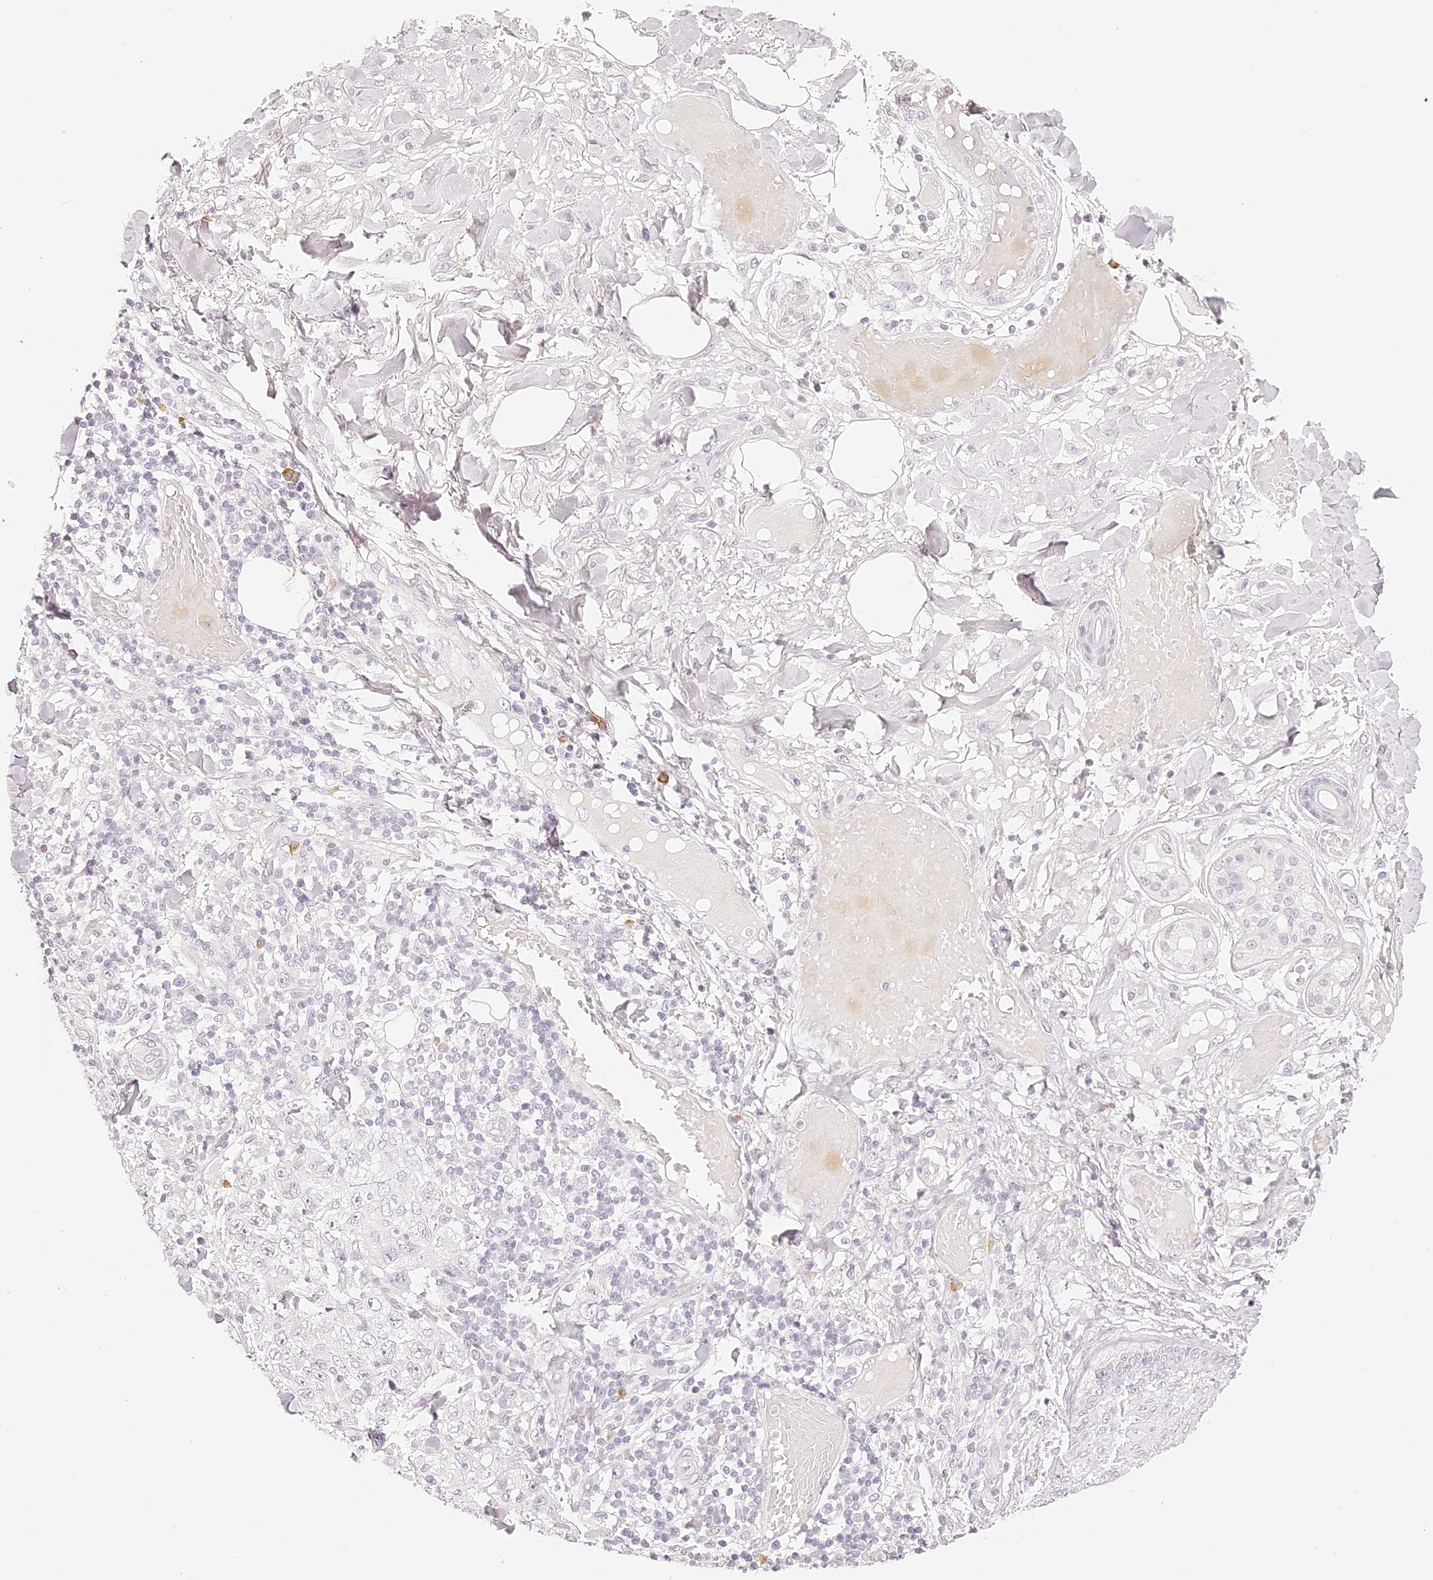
{"staining": {"intensity": "negative", "quantity": "none", "location": "none"}, "tissue": "skin cancer", "cell_type": "Tumor cells", "image_type": "cancer", "snomed": [{"axis": "morphology", "description": "Squamous cell carcinoma, NOS"}, {"axis": "topography", "description": "Skin"}], "caption": "A histopathology image of skin cancer stained for a protein displays no brown staining in tumor cells. (DAB immunohistochemistry (IHC), high magnification).", "gene": "TRIM45", "patient": {"sex": "female", "age": 88}}